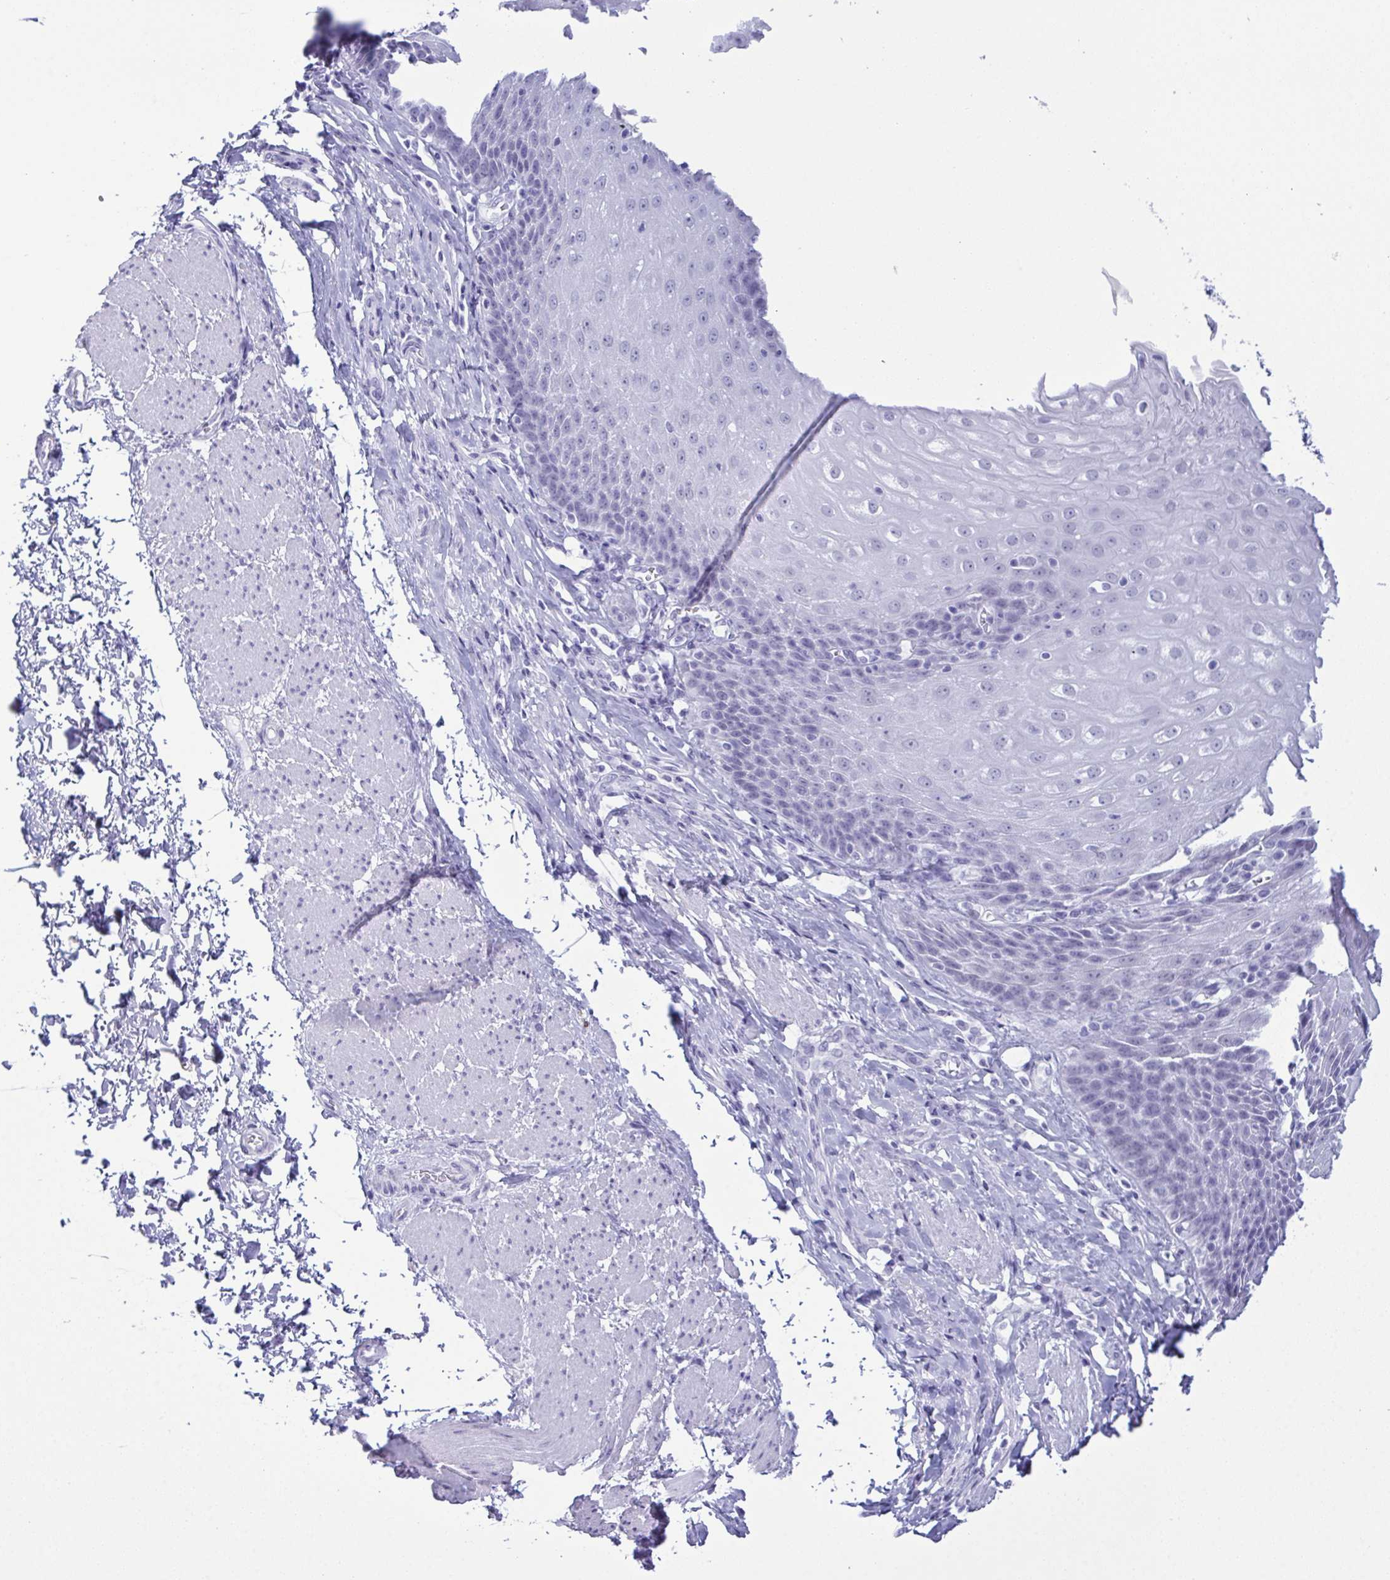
{"staining": {"intensity": "negative", "quantity": "none", "location": "none"}, "tissue": "esophagus", "cell_type": "Squamous epithelial cells", "image_type": "normal", "snomed": [{"axis": "morphology", "description": "Normal tissue, NOS"}, {"axis": "topography", "description": "Esophagus"}], "caption": "The image shows no staining of squamous epithelial cells in normal esophagus. (Brightfield microscopy of DAB (3,3'-diaminobenzidine) immunohistochemistry at high magnification).", "gene": "SUGP2", "patient": {"sex": "female", "age": 61}}